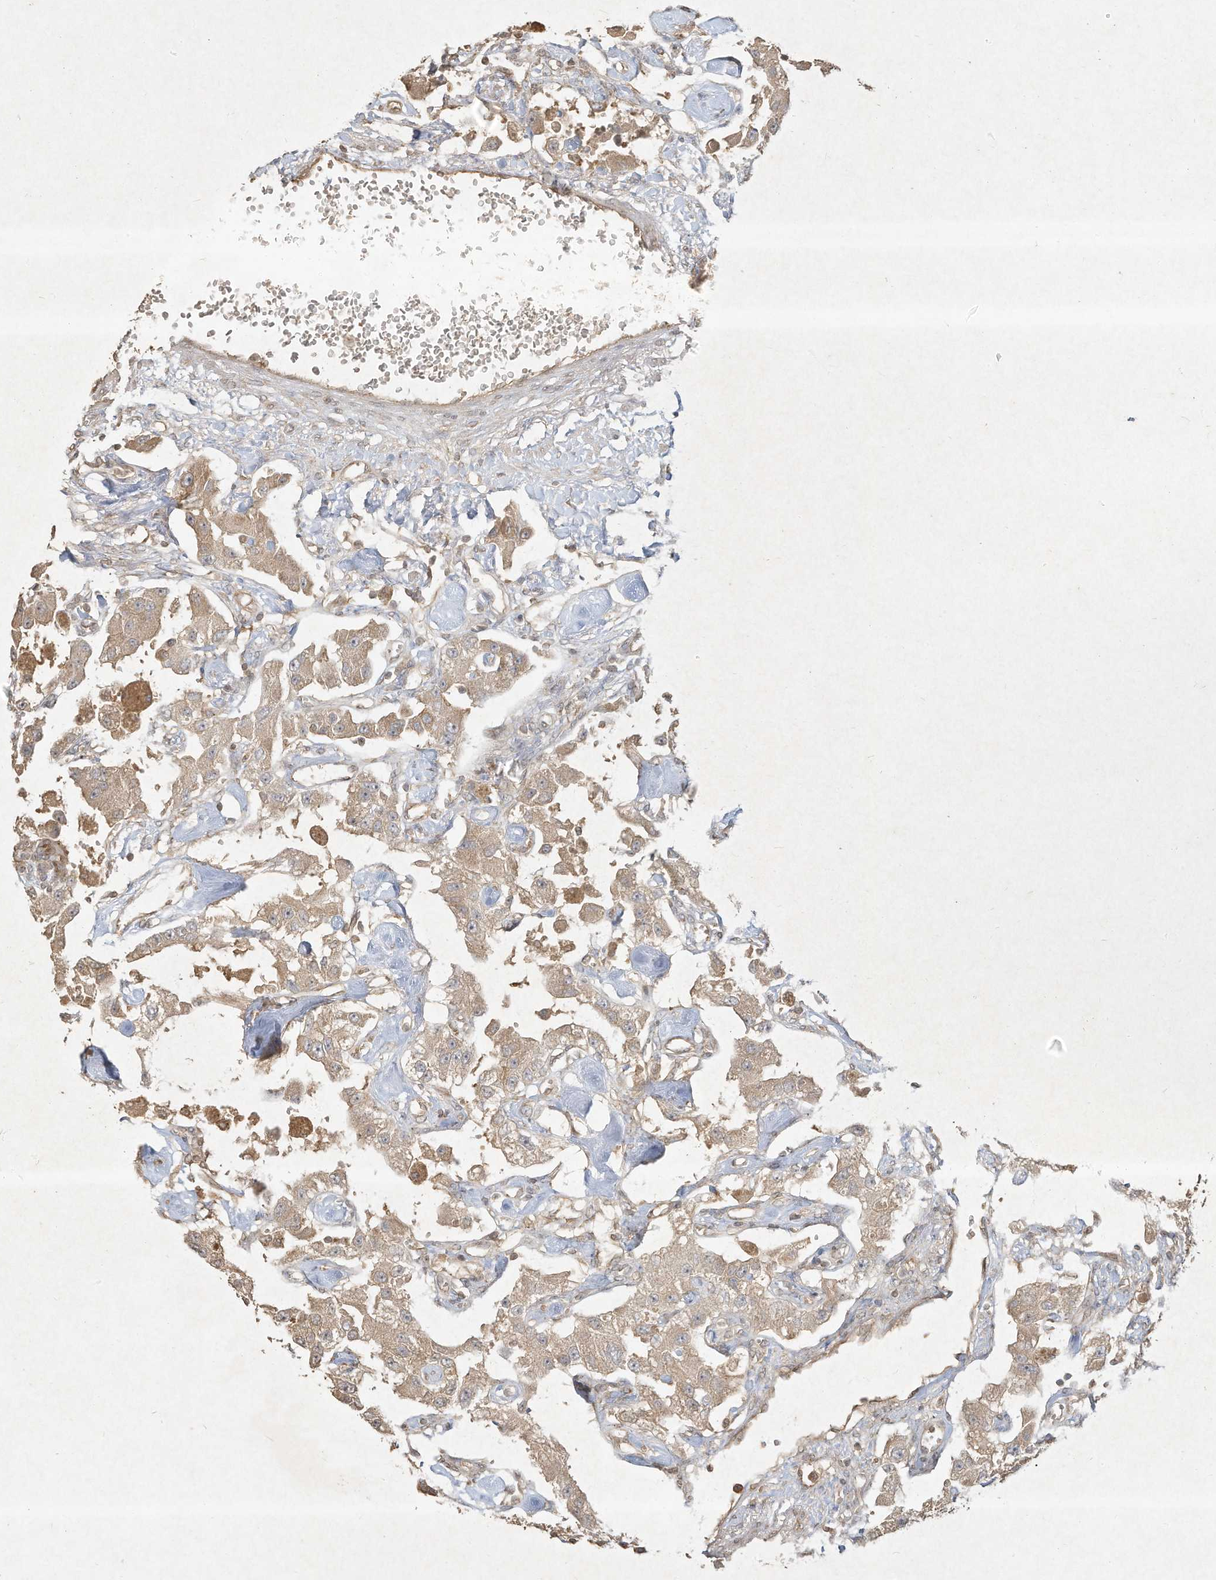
{"staining": {"intensity": "weak", "quantity": ">75%", "location": "cytoplasmic/membranous"}, "tissue": "carcinoid", "cell_type": "Tumor cells", "image_type": "cancer", "snomed": [{"axis": "morphology", "description": "Carcinoid, malignant, NOS"}, {"axis": "topography", "description": "Pancreas"}], "caption": "Immunohistochemistry (IHC) image of neoplastic tissue: carcinoid stained using immunohistochemistry (IHC) shows low levels of weak protein expression localized specifically in the cytoplasmic/membranous of tumor cells, appearing as a cytoplasmic/membranous brown color.", "gene": "DYNC1I2", "patient": {"sex": "male", "age": 41}}